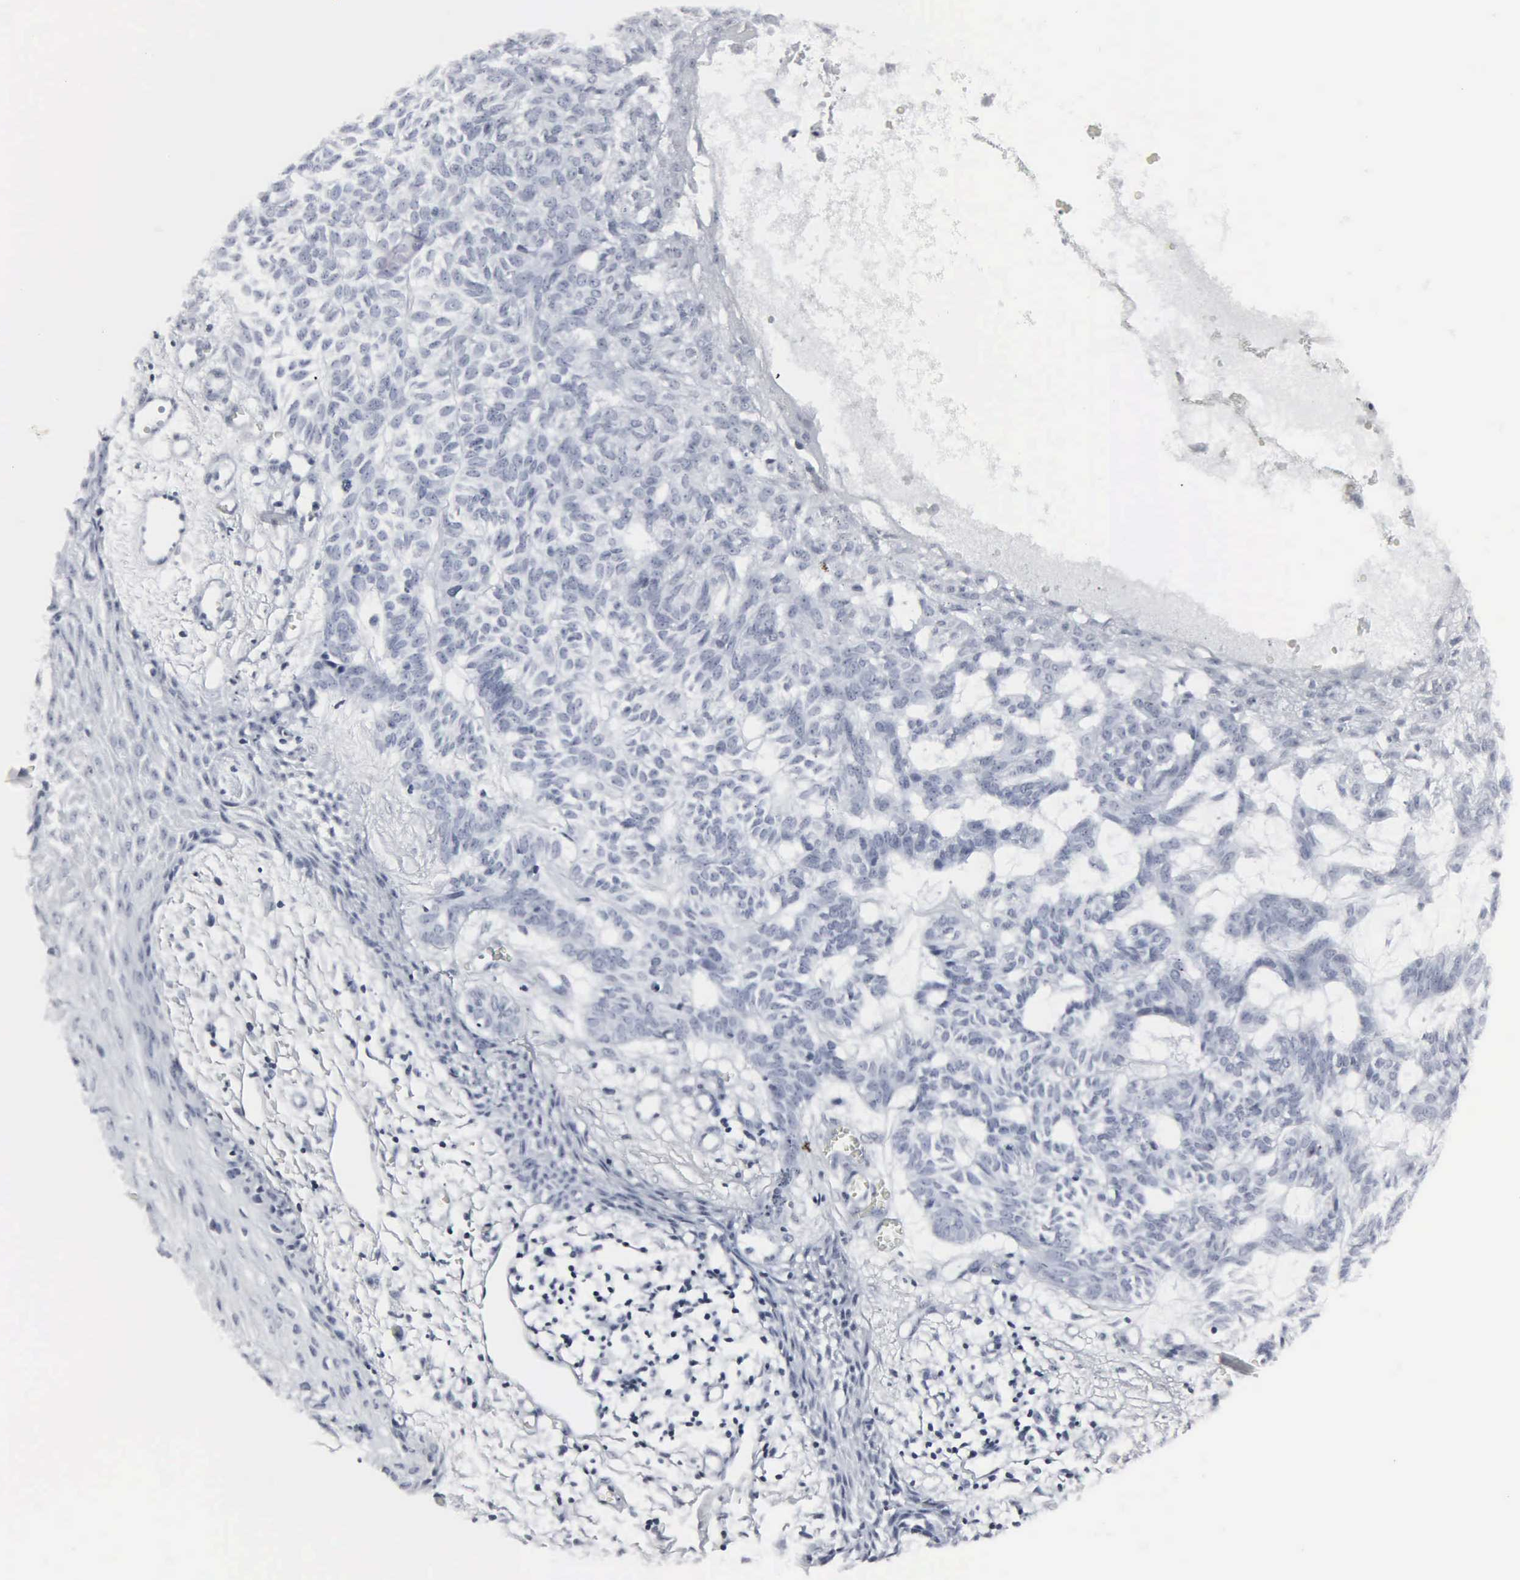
{"staining": {"intensity": "negative", "quantity": "none", "location": "none"}, "tissue": "skin cancer", "cell_type": "Tumor cells", "image_type": "cancer", "snomed": [{"axis": "morphology", "description": "Basal cell carcinoma"}, {"axis": "topography", "description": "Skin"}], "caption": "Tumor cells are negative for protein expression in human skin basal cell carcinoma.", "gene": "DGCR2", "patient": {"sex": "male", "age": 75}}